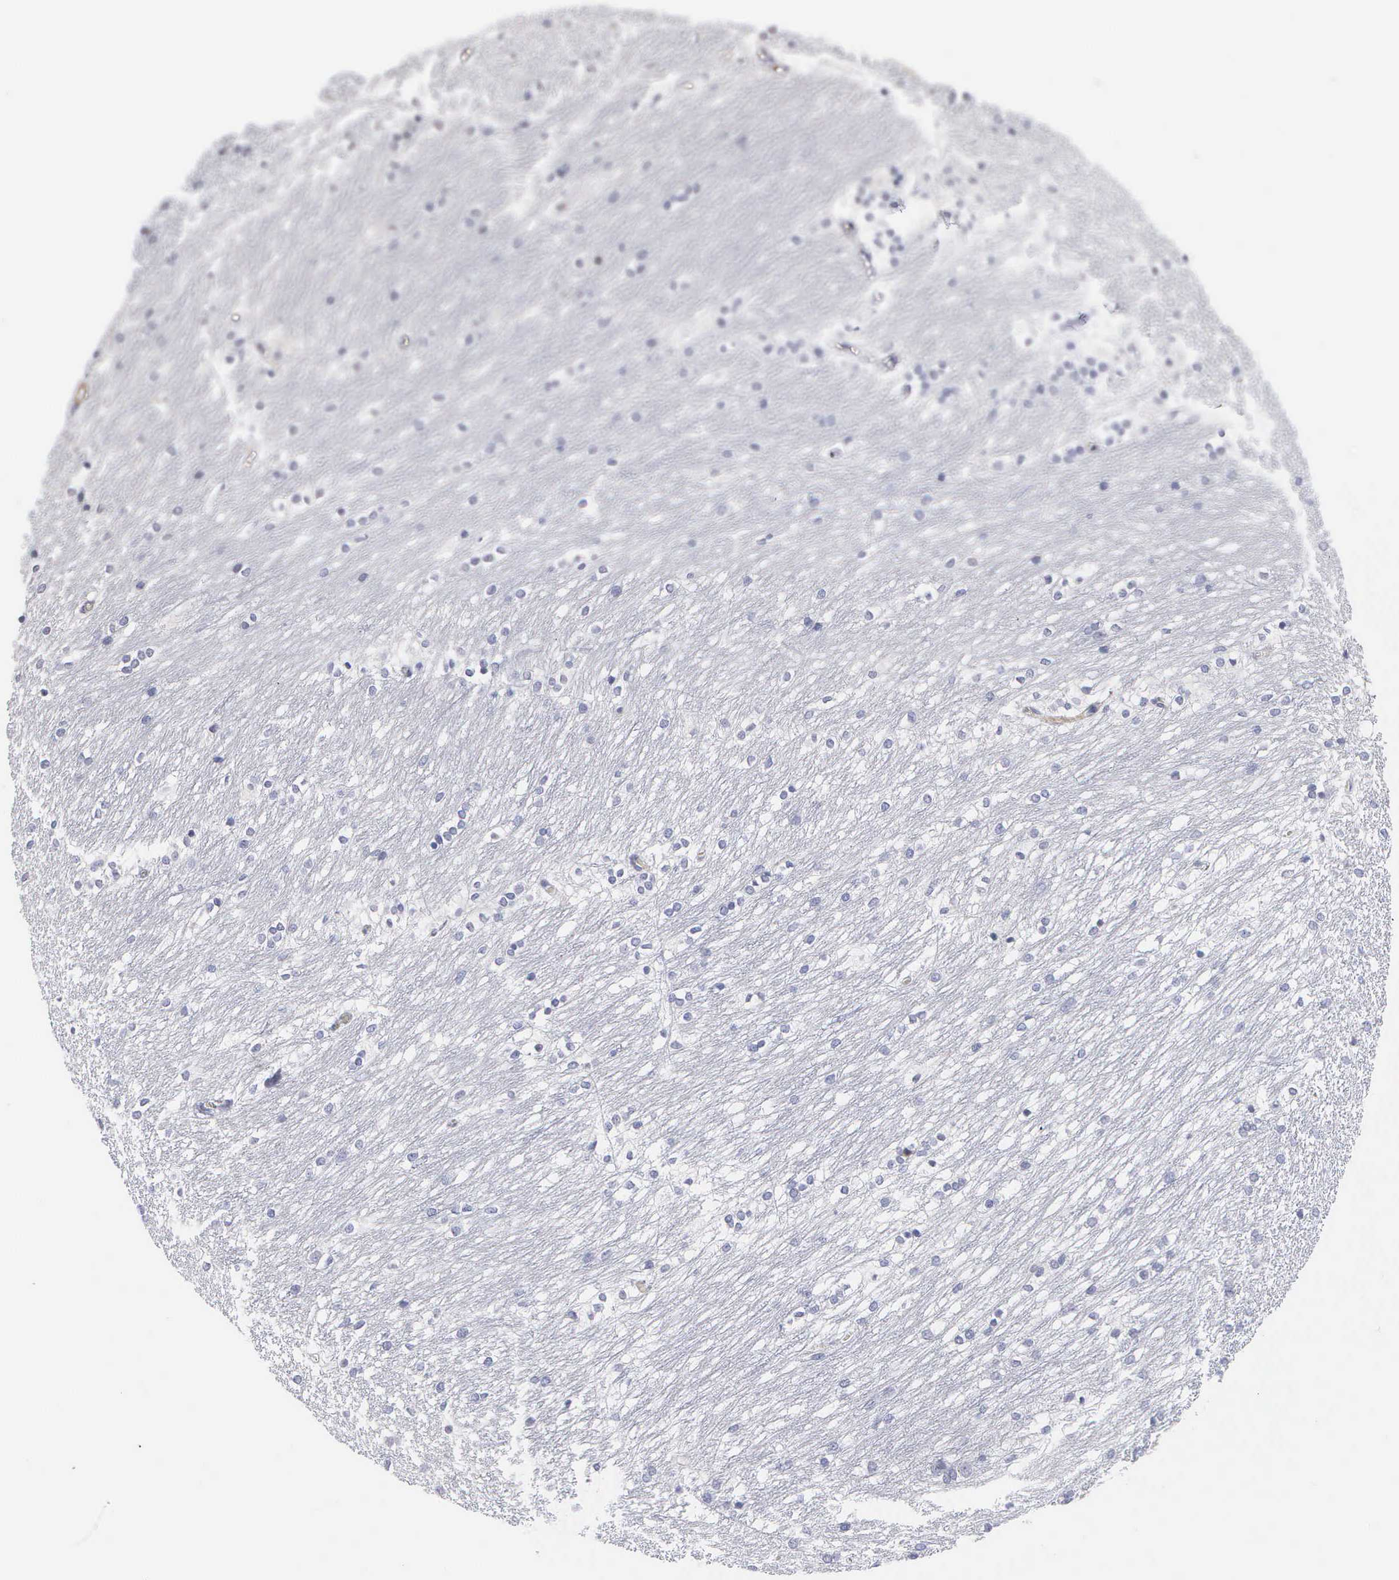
{"staining": {"intensity": "negative", "quantity": "none", "location": "none"}, "tissue": "caudate", "cell_type": "Glial cells", "image_type": "normal", "snomed": [{"axis": "morphology", "description": "Normal tissue, NOS"}, {"axis": "topography", "description": "Lateral ventricle wall"}], "caption": "A micrograph of caudate stained for a protein displays no brown staining in glial cells. The staining was performed using DAB to visualize the protein expression in brown, while the nuclei were stained in blue with hematoxylin (Magnification: 20x).", "gene": "ELFN2", "patient": {"sex": "female", "age": 19}}